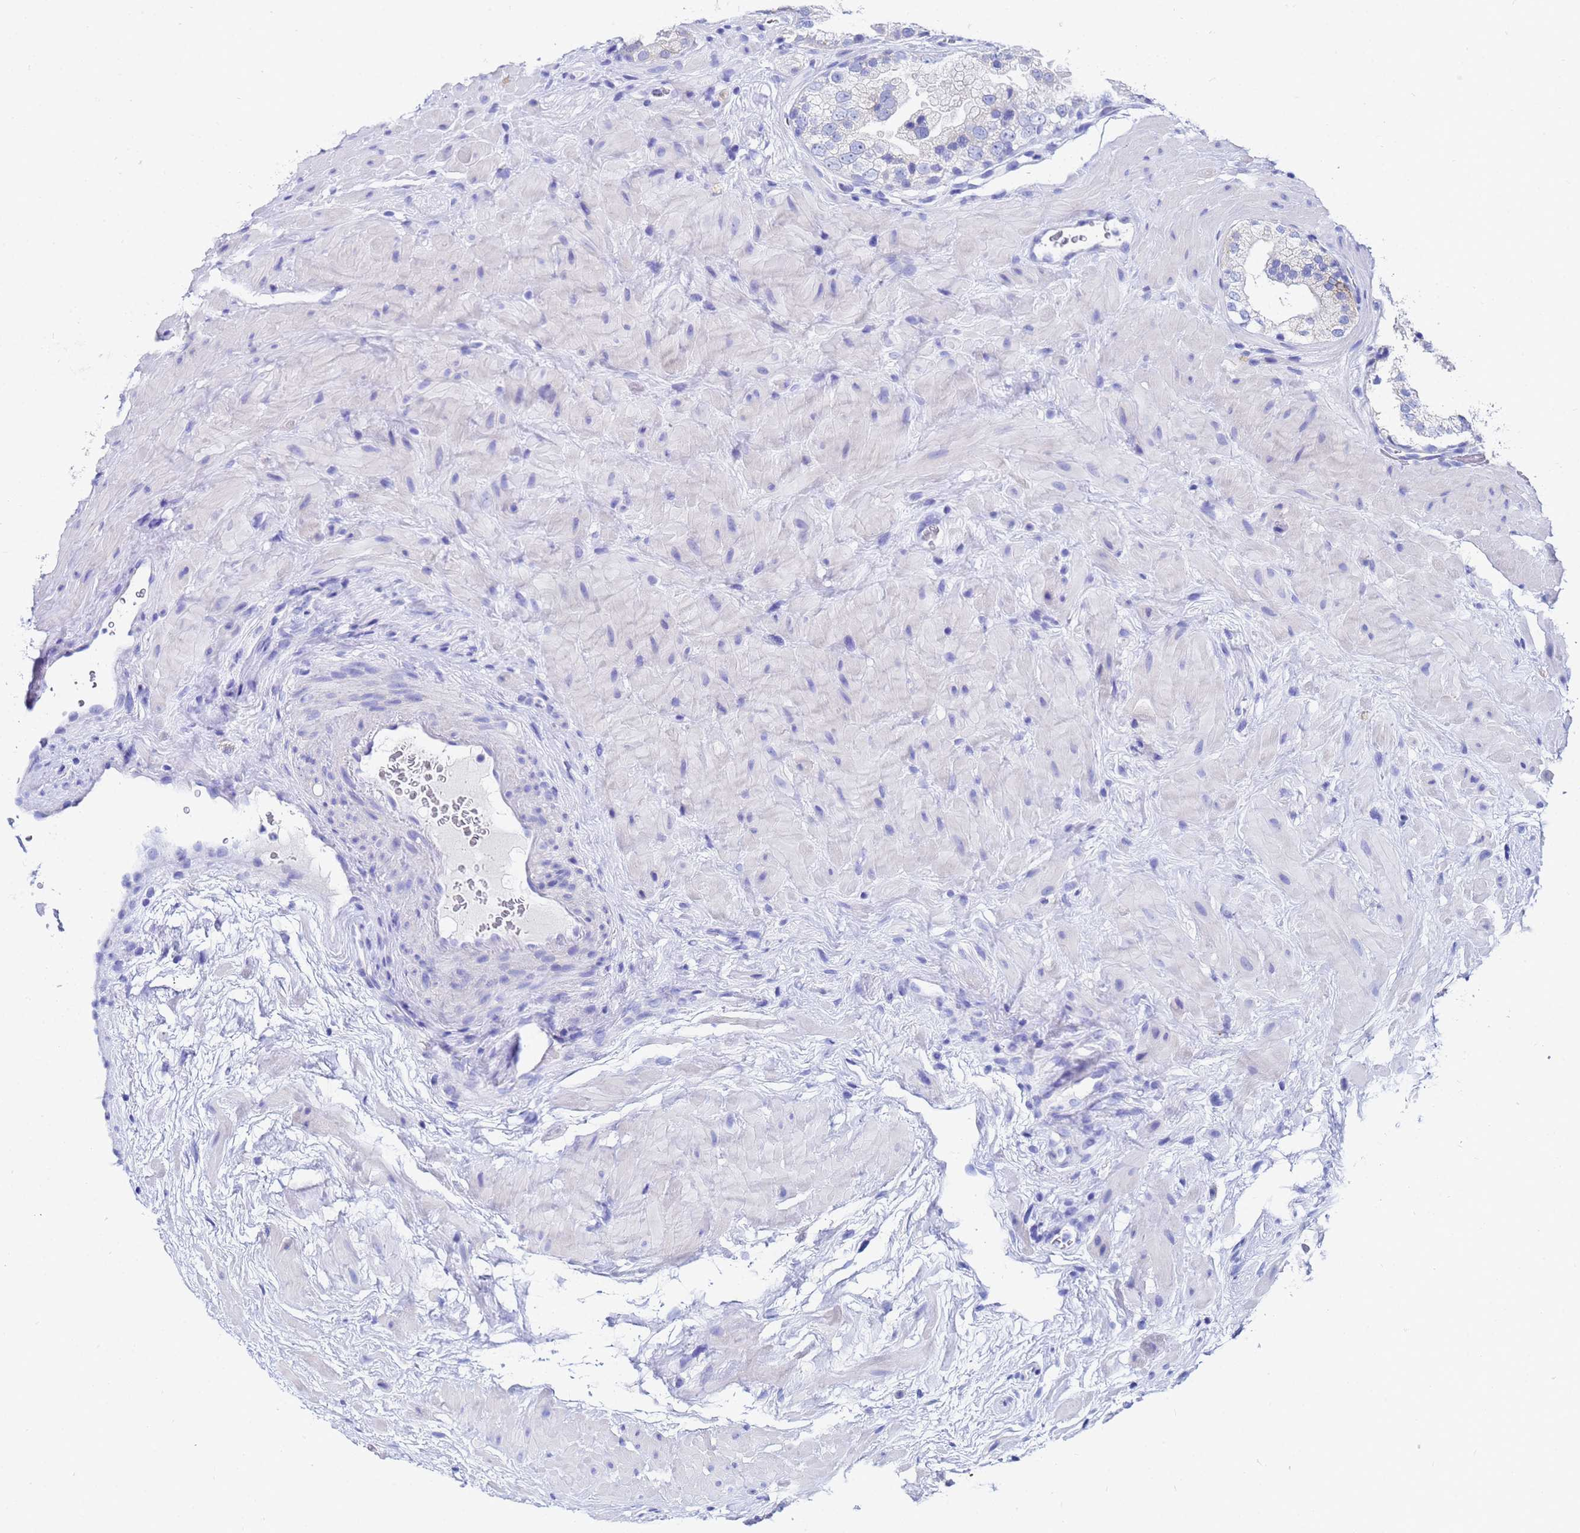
{"staining": {"intensity": "weak", "quantity": "<25%", "location": "cytoplasmic/membranous"}, "tissue": "prostate cancer", "cell_type": "Tumor cells", "image_type": "cancer", "snomed": [{"axis": "morphology", "description": "Adenocarcinoma, High grade"}, {"axis": "topography", "description": "Prostate"}], "caption": "Immunohistochemistry of prostate high-grade adenocarcinoma demonstrates no expression in tumor cells.", "gene": "C2orf72", "patient": {"sex": "male", "age": 64}}